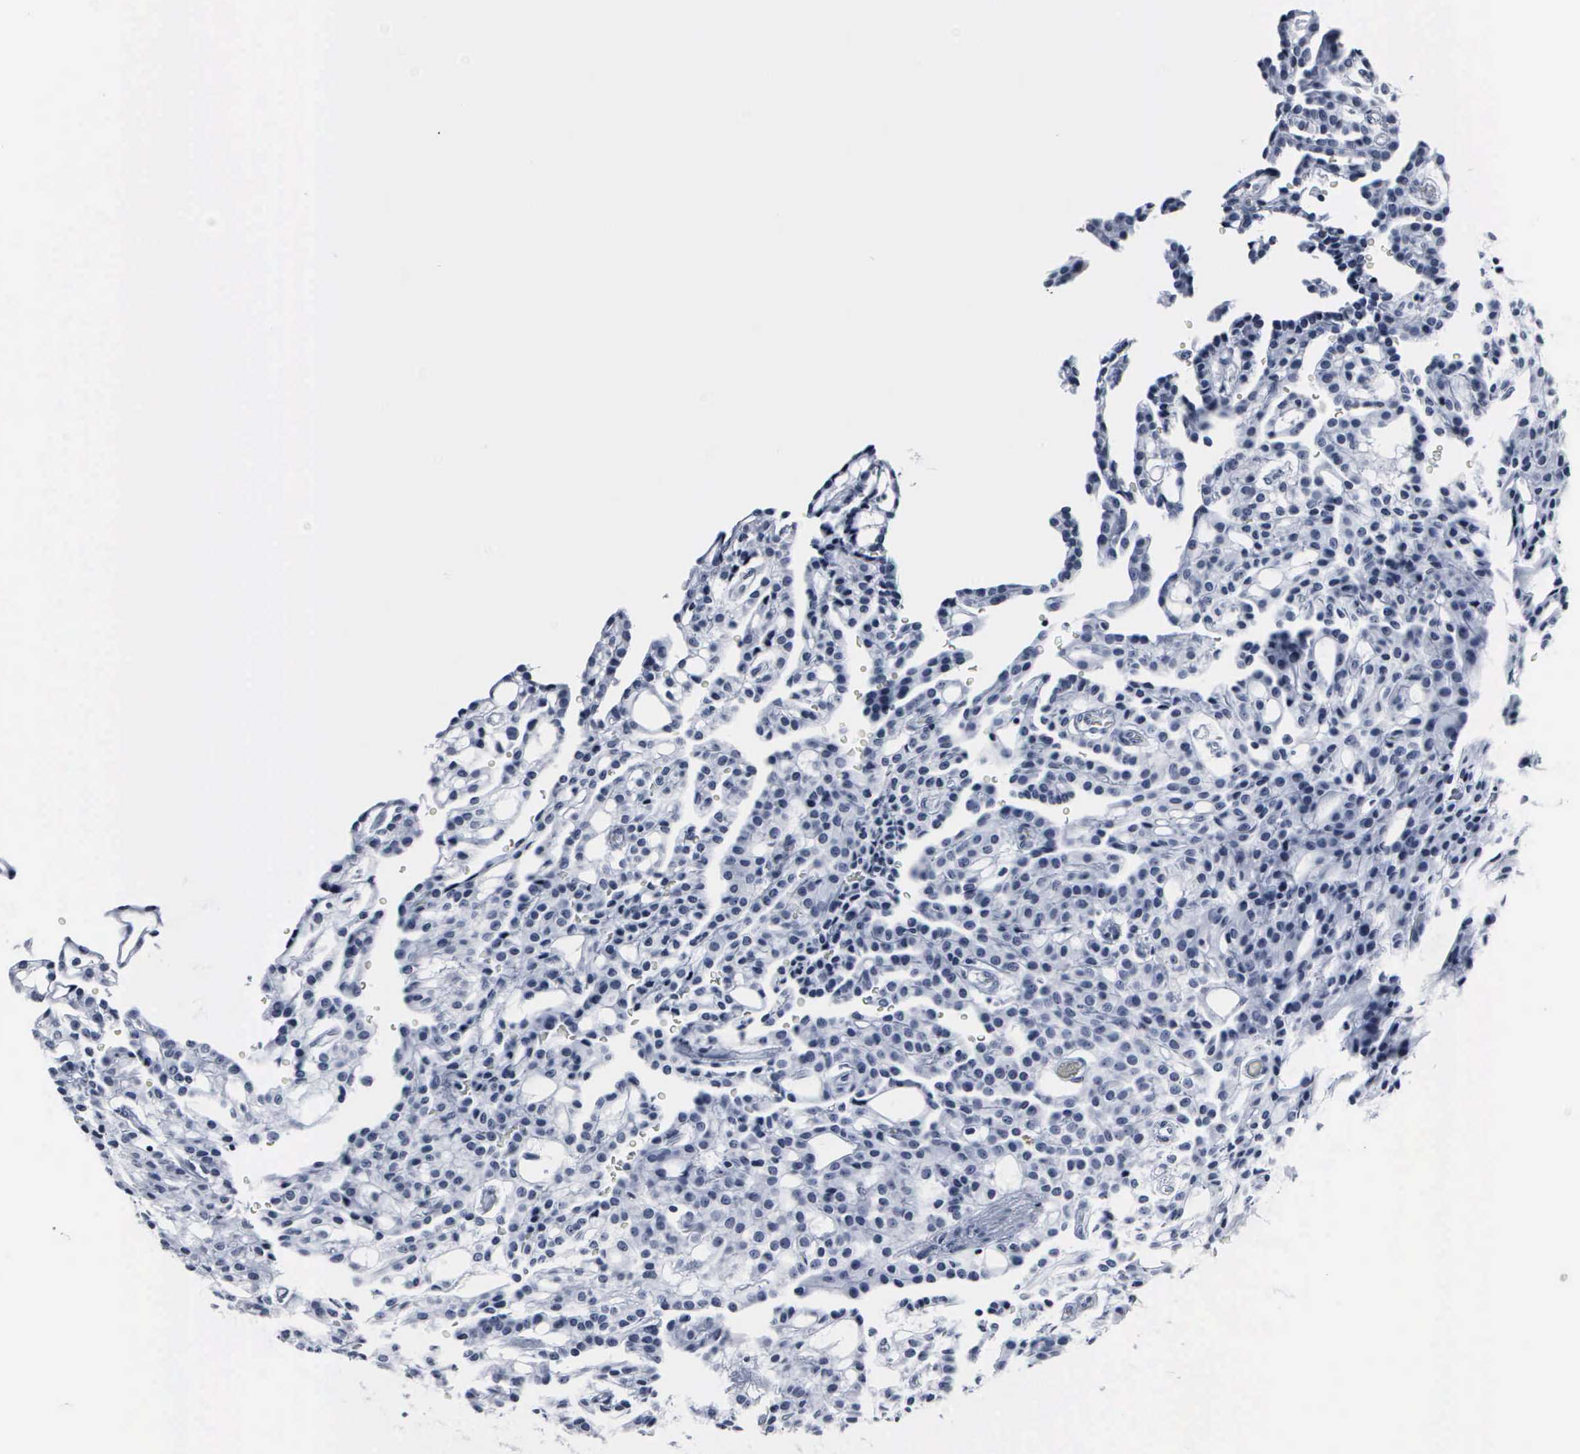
{"staining": {"intensity": "negative", "quantity": "none", "location": "none"}, "tissue": "renal cancer", "cell_type": "Tumor cells", "image_type": "cancer", "snomed": [{"axis": "morphology", "description": "Adenocarcinoma, NOS"}, {"axis": "topography", "description": "Kidney"}], "caption": "DAB (3,3'-diaminobenzidine) immunohistochemical staining of human renal cancer shows no significant expression in tumor cells.", "gene": "DGCR2", "patient": {"sex": "male", "age": 63}}